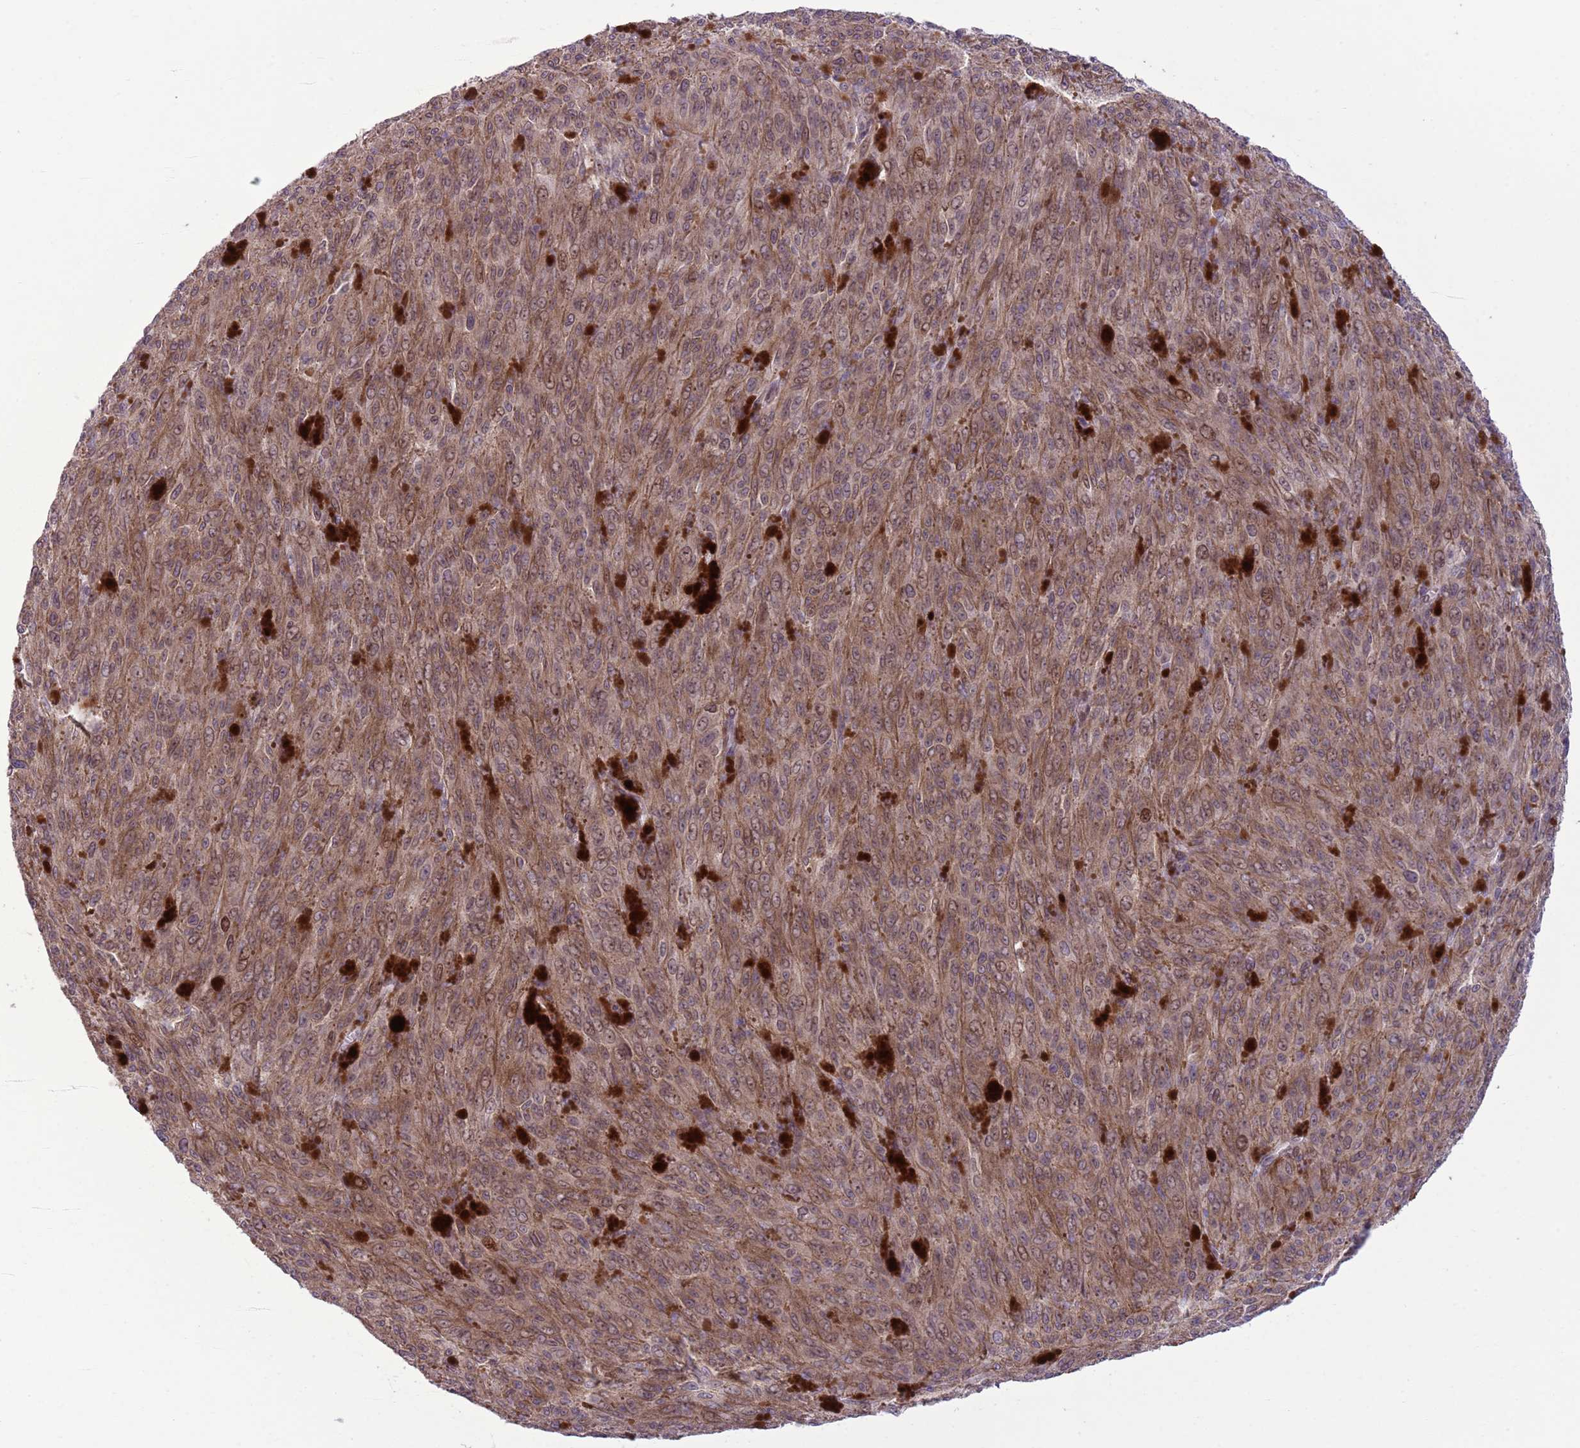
{"staining": {"intensity": "moderate", "quantity": ">75%", "location": "cytoplasmic/membranous,nuclear"}, "tissue": "melanoma", "cell_type": "Tumor cells", "image_type": "cancer", "snomed": [{"axis": "morphology", "description": "Malignant melanoma, NOS"}, {"axis": "topography", "description": "Skin"}], "caption": "A histopathology image showing moderate cytoplasmic/membranous and nuclear expression in about >75% of tumor cells in melanoma, as visualized by brown immunohistochemical staining.", "gene": "CCND2", "patient": {"sex": "female", "age": 52}}